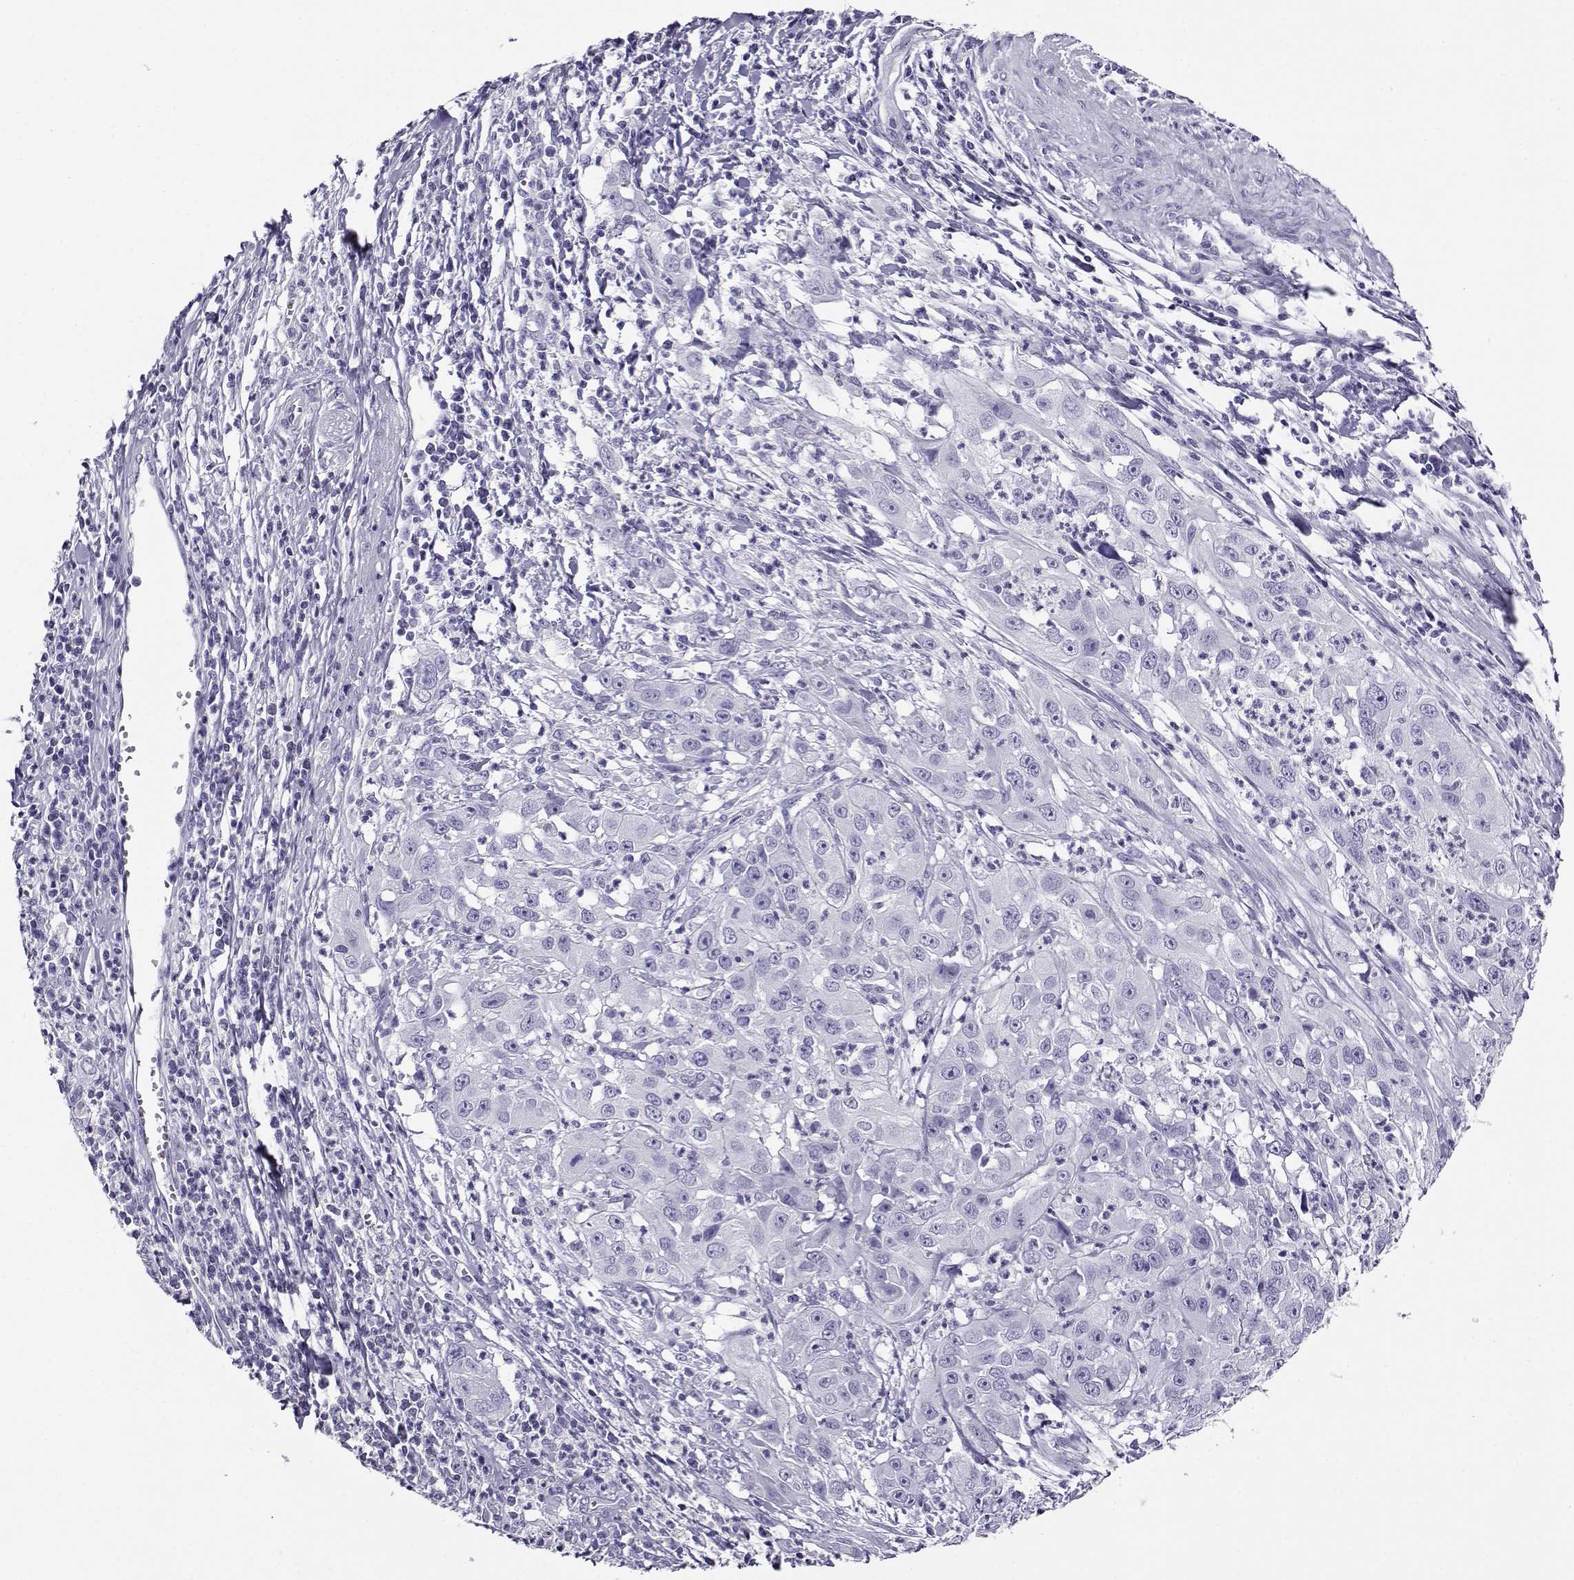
{"staining": {"intensity": "negative", "quantity": "none", "location": "none"}, "tissue": "cervical cancer", "cell_type": "Tumor cells", "image_type": "cancer", "snomed": [{"axis": "morphology", "description": "Squamous cell carcinoma, NOS"}, {"axis": "topography", "description": "Cervix"}], "caption": "Squamous cell carcinoma (cervical) was stained to show a protein in brown. There is no significant staining in tumor cells. (DAB (3,3'-diaminobenzidine) immunohistochemistry, high magnification).", "gene": "RHOXF2", "patient": {"sex": "female", "age": 32}}